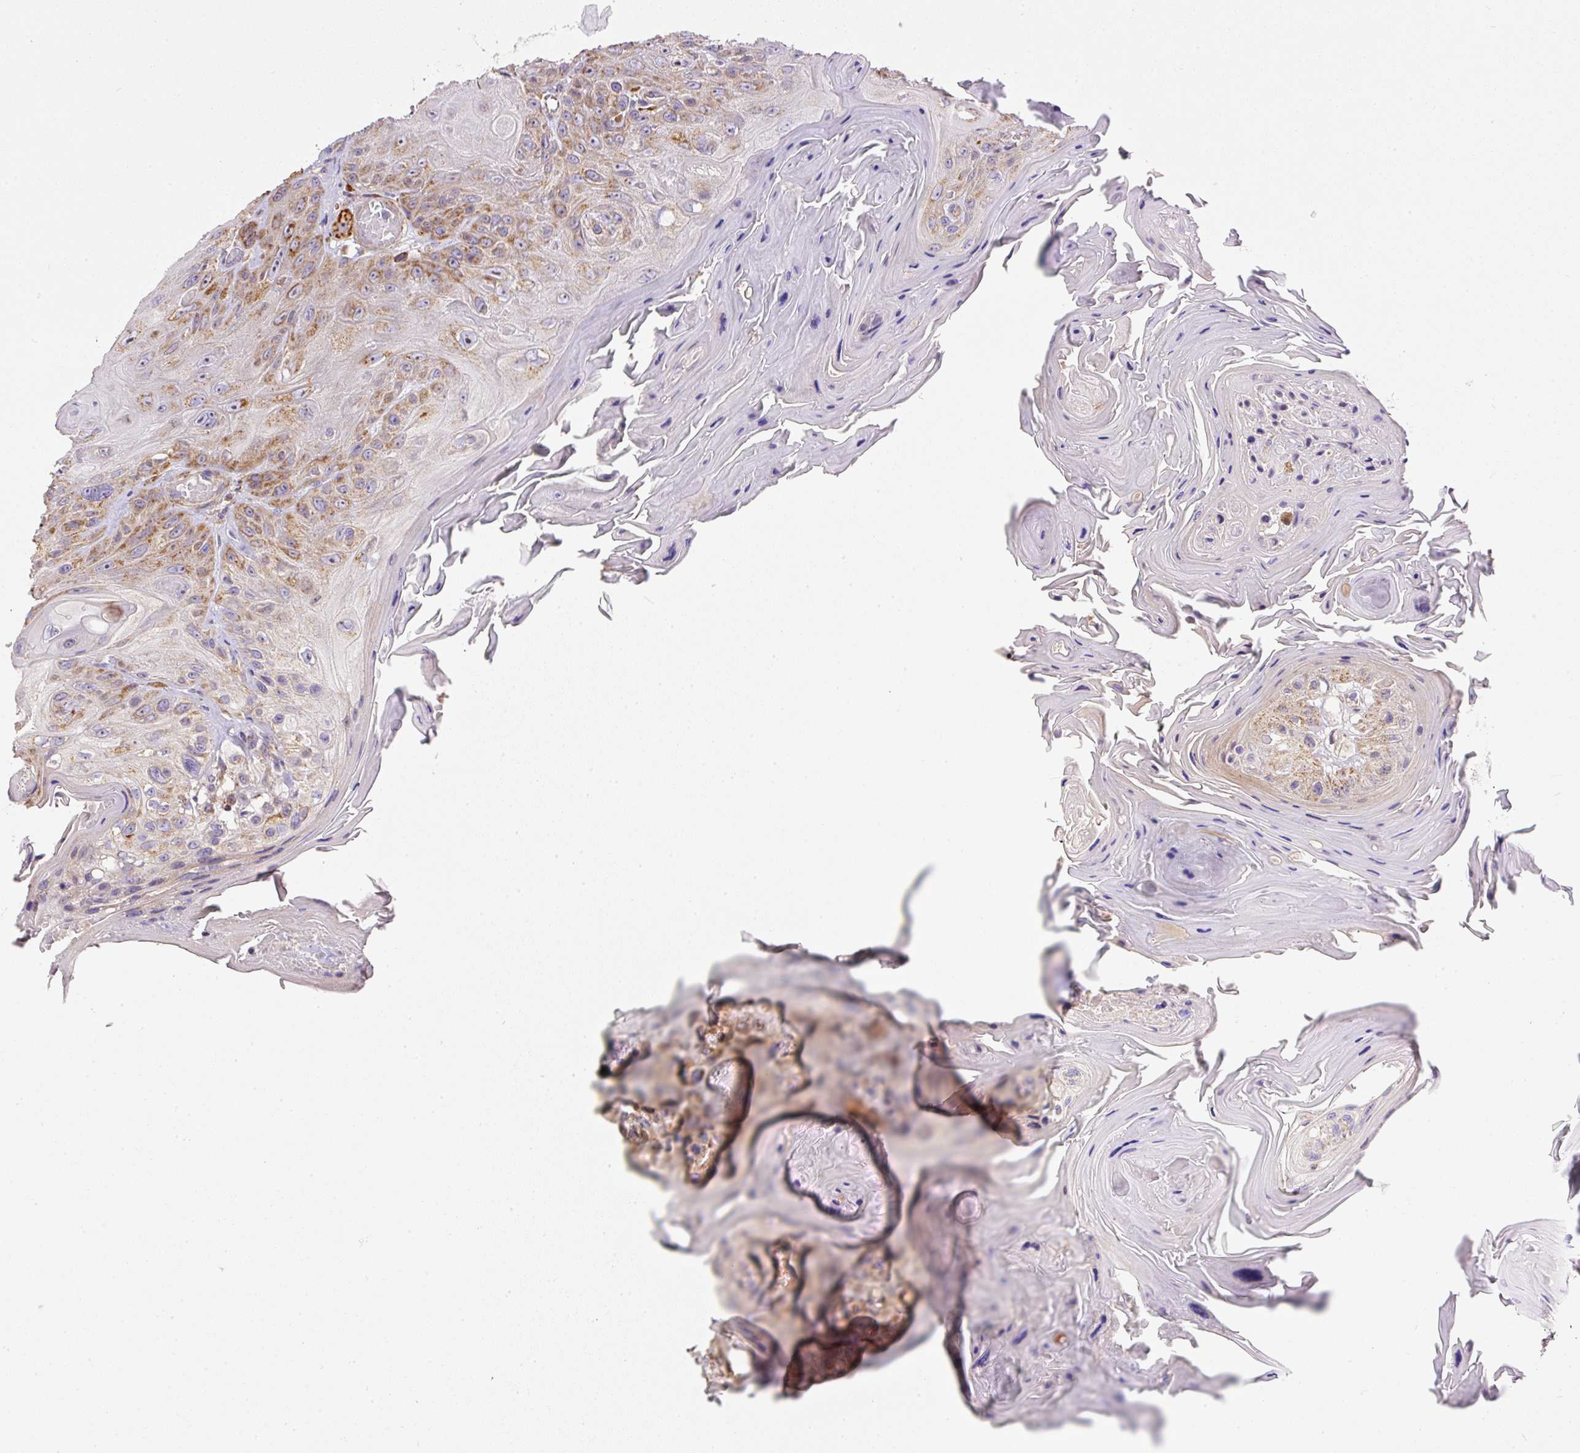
{"staining": {"intensity": "moderate", "quantity": "25%-75%", "location": "cytoplasmic/membranous"}, "tissue": "head and neck cancer", "cell_type": "Tumor cells", "image_type": "cancer", "snomed": [{"axis": "morphology", "description": "Squamous cell carcinoma, NOS"}, {"axis": "topography", "description": "Head-Neck"}], "caption": "Immunohistochemistry (IHC) (DAB) staining of human squamous cell carcinoma (head and neck) shows moderate cytoplasmic/membranous protein staining in approximately 25%-75% of tumor cells.", "gene": "NDUFAF2", "patient": {"sex": "female", "age": 59}}